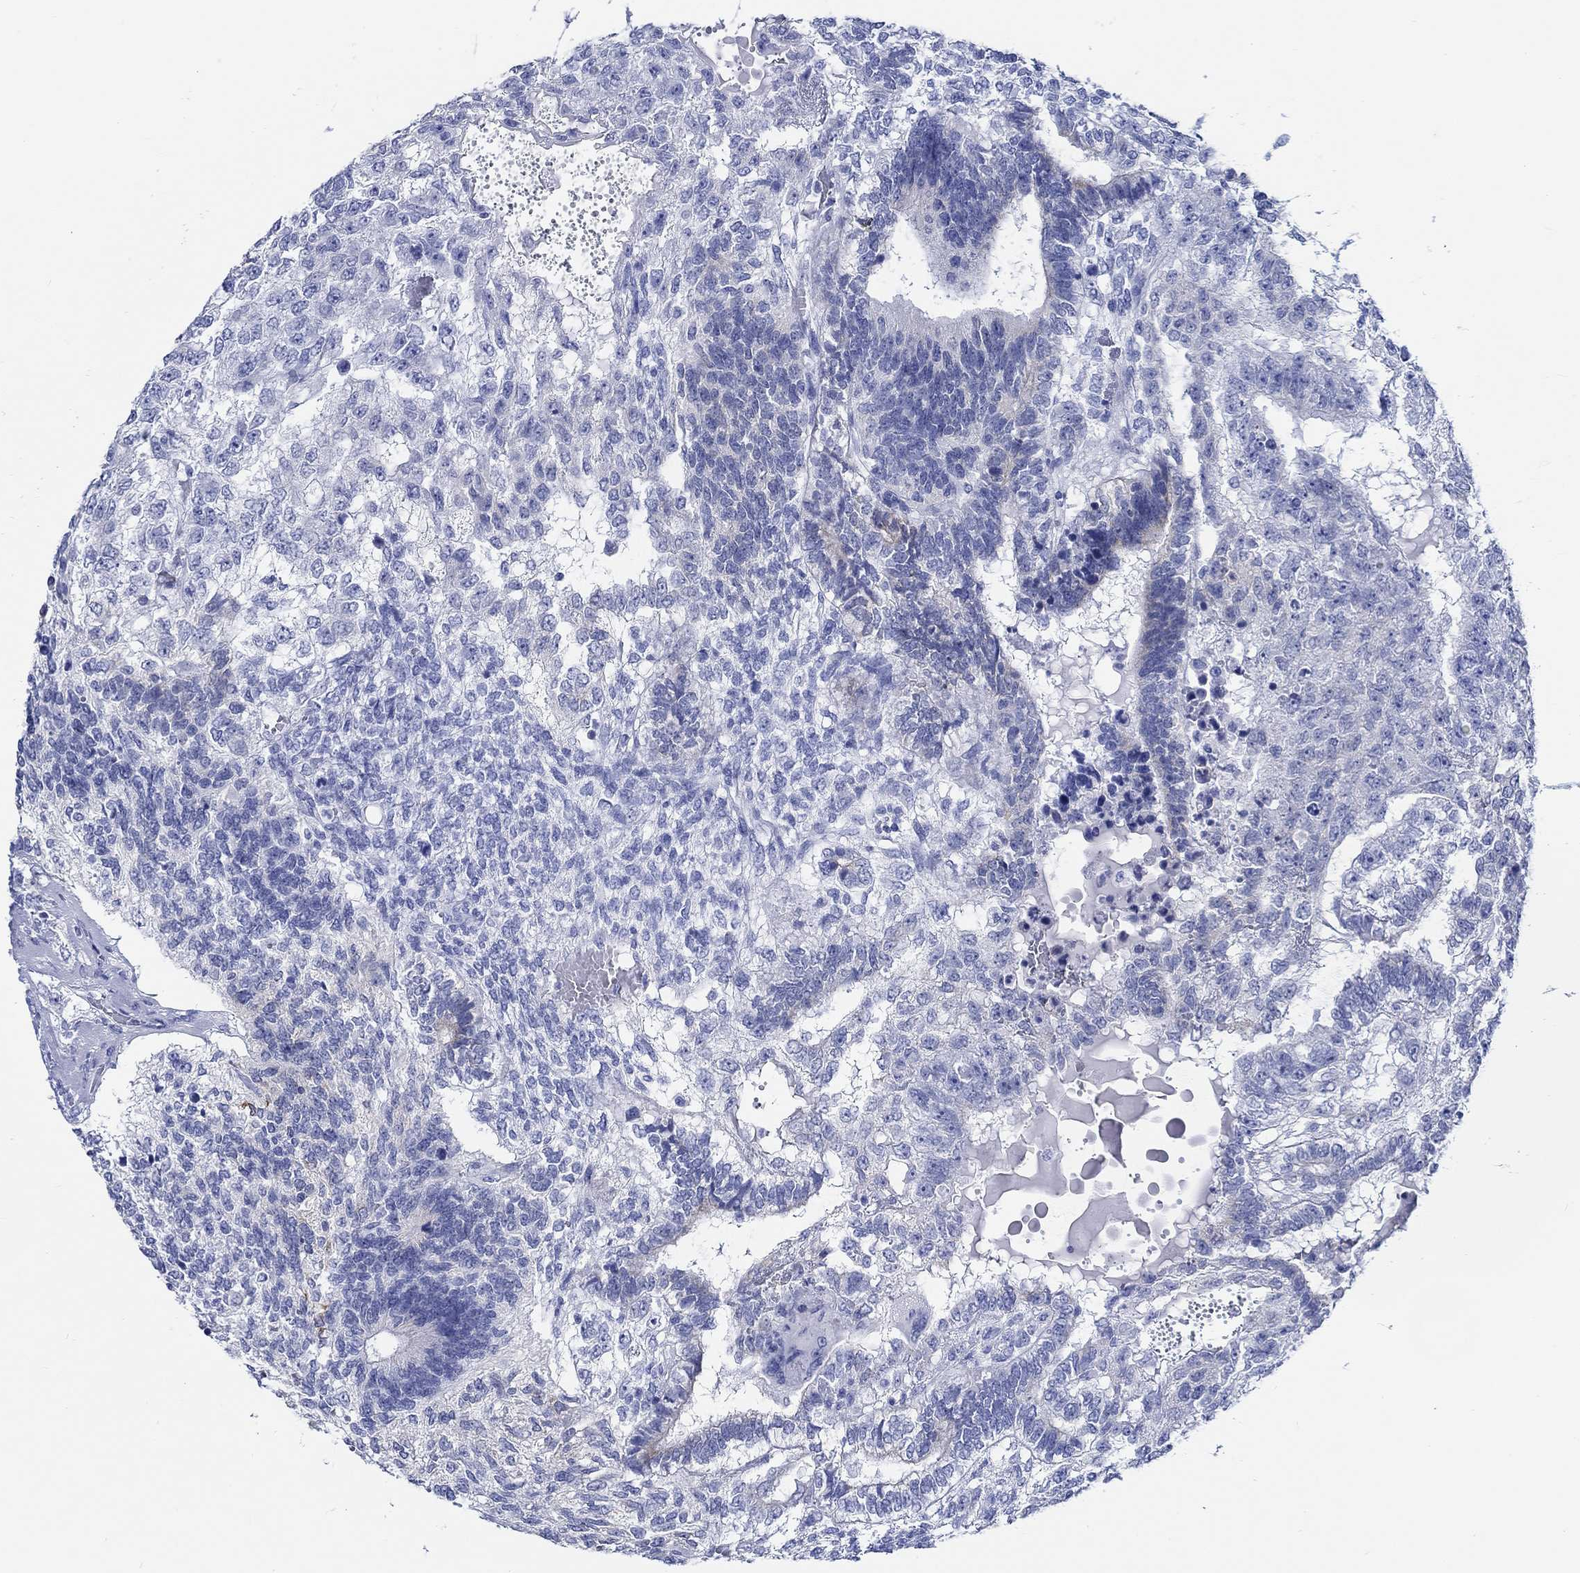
{"staining": {"intensity": "negative", "quantity": "none", "location": "none"}, "tissue": "testis cancer", "cell_type": "Tumor cells", "image_type": "cancer", "snomed": [{"axis": "morphology", "description": "Seminoma, NOS"}, {"axis": "morphology", "description": "Carcinoma, Embryonal, NOS"}, {"axis": "topography", "description": "Testis"}], "caption": "Immunohistochemistry (IHC) of human testis cancer (seminoma) reveals no staining in tumor cells.", "gene": "RD3L", "patient": {"sex": "male", "age": 41}}